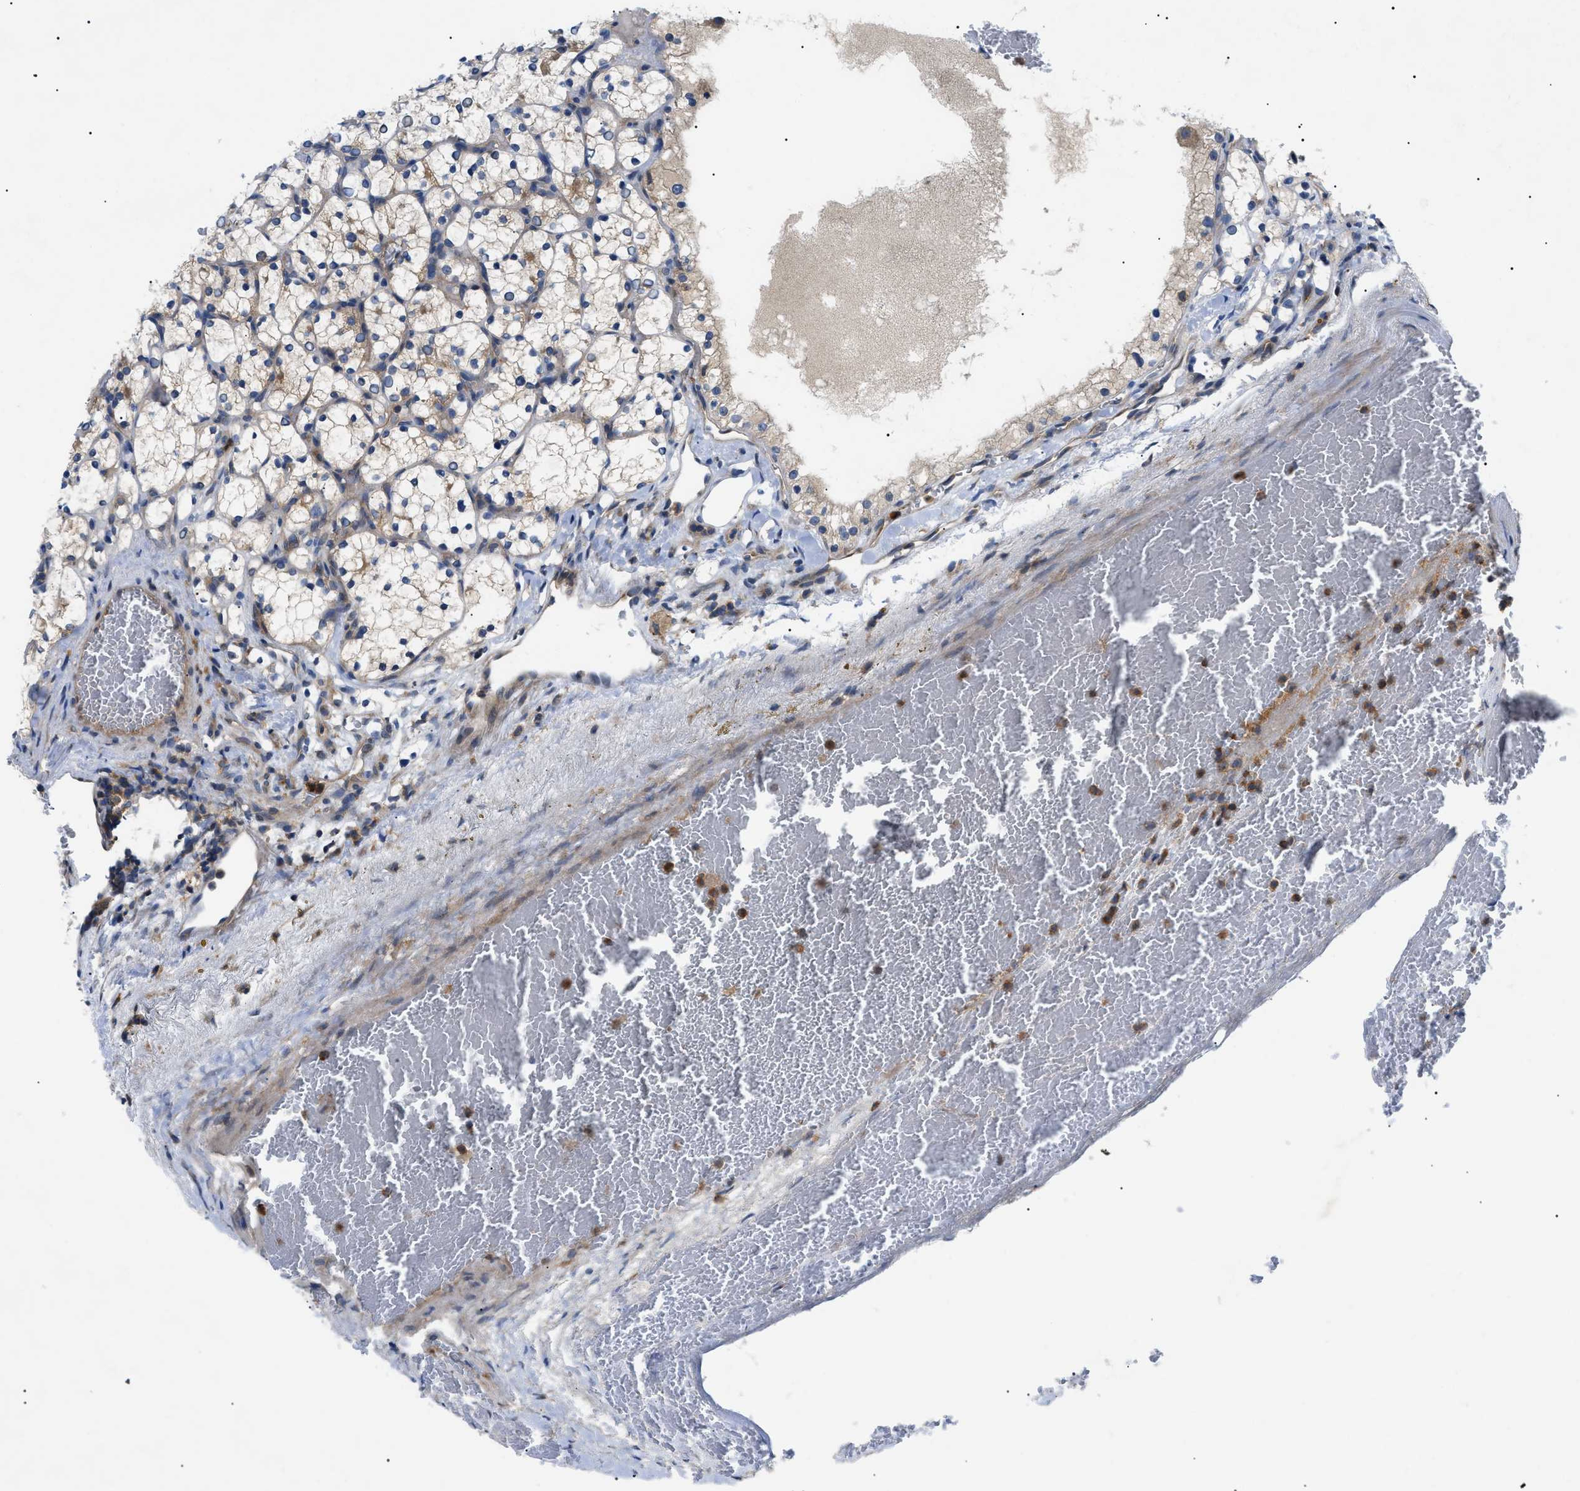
{"staining": {"intensity": "weak", "quantity": "25%-75%", "location": "cytoplasmic/membranous"}, "tissue": "renal cancer", "cell_type": "Tumor cells", "image_type": "cancer", "snomed": [{"axis": "morphology", "description": "Adenocarcinoma, NOS"}, {"axis": "topography", "description": "Kidney"}], "caption": "IHC of human renal adenocarcinoma reveals low levels of weak cytoplasmic/membranous positivity in about 25%-75% of tumor cells.", "gene": "RIPK1", "patient": {"sex": "female", "age": 69}}